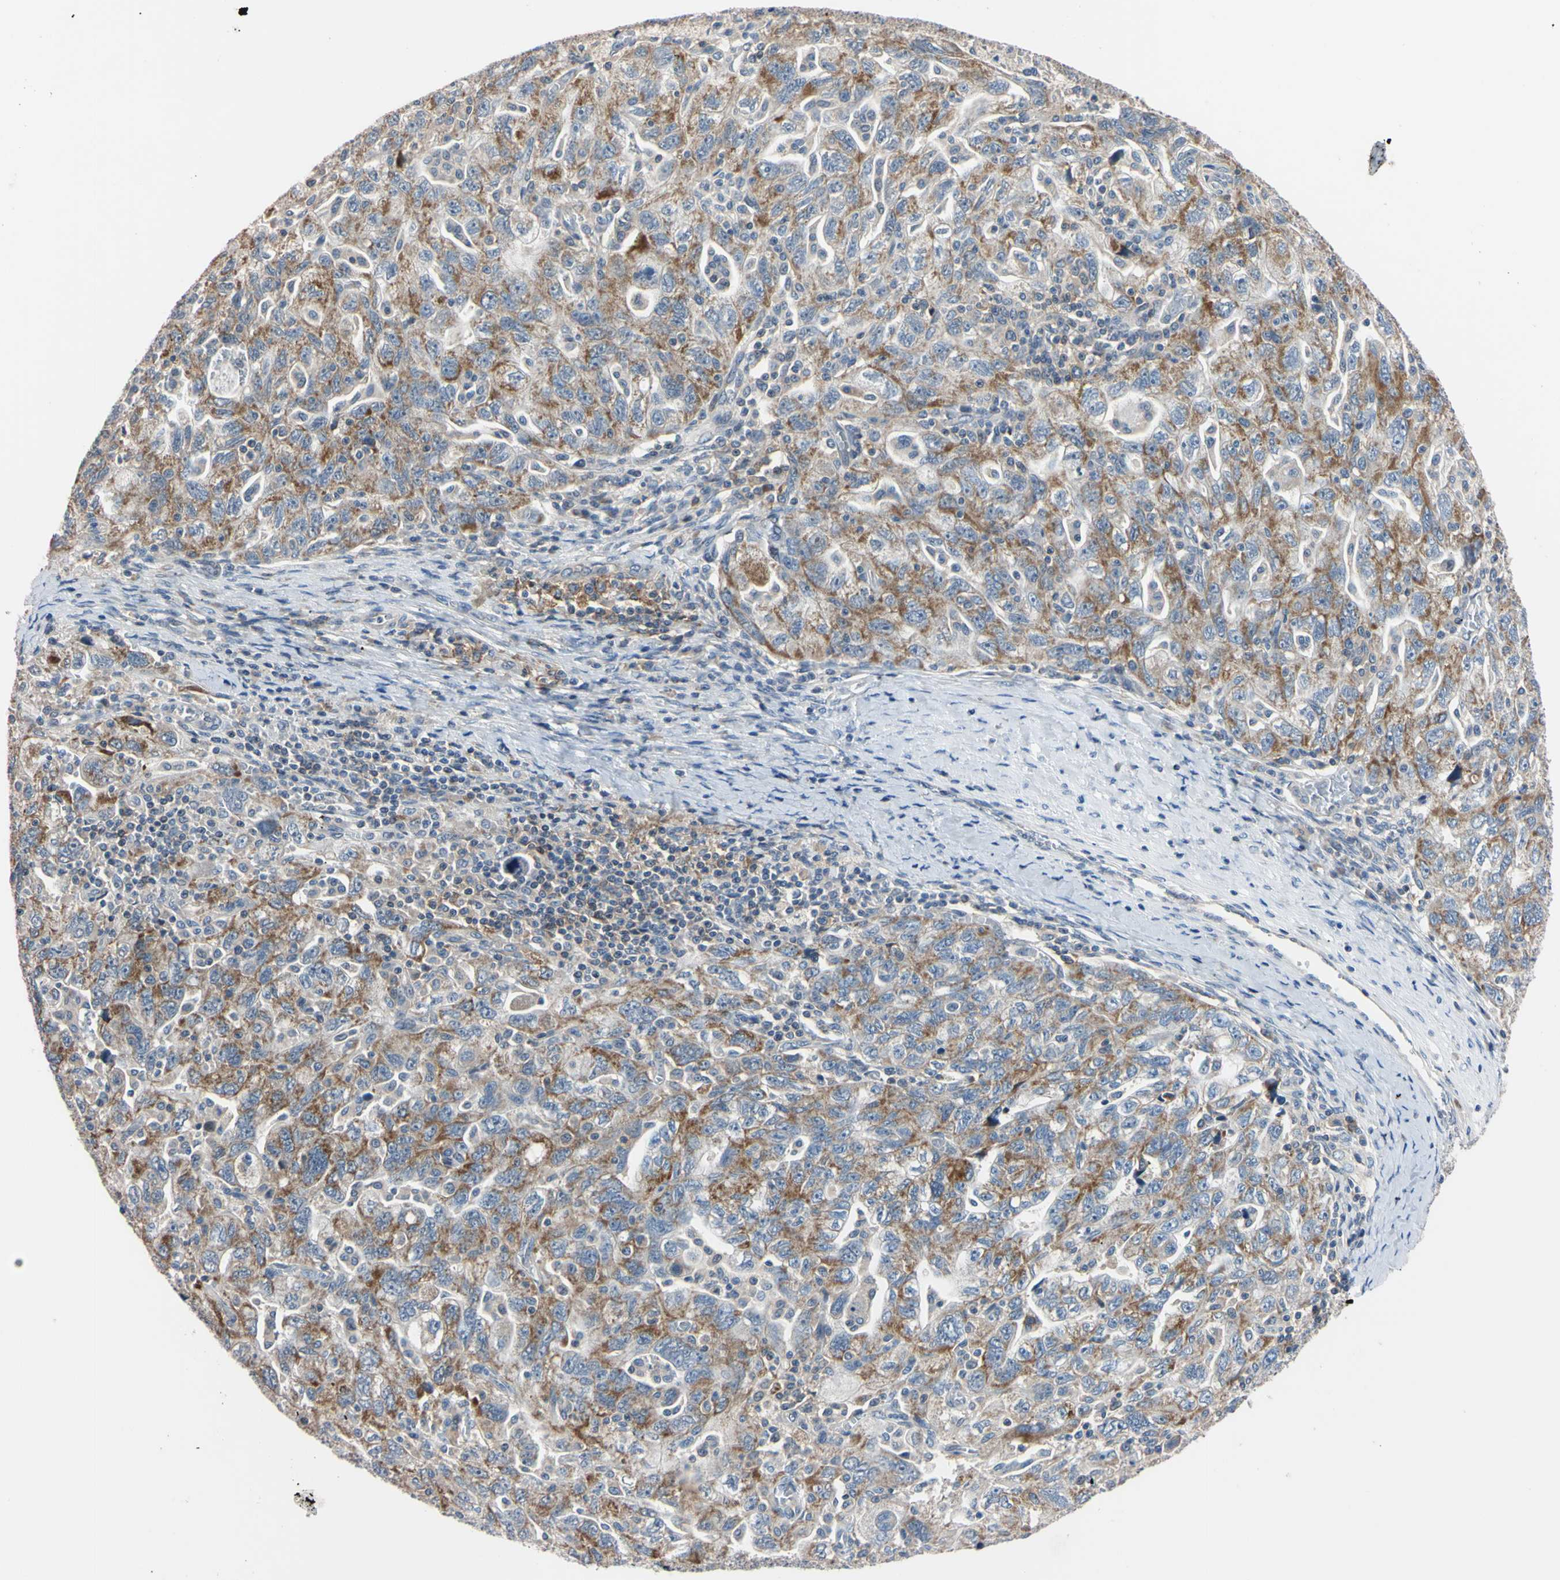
{"staining": {"intensity": "moderate", "quantity": ">75%", "location": "cytoplasmic/membranous"}, "tissue": "ovarian cancer", "cell_type": "Tumor cells", "image_type": "cancer", "snomed": [{"axis": "morphology", "description": "Carcinoma, NOS"}, {"axis": "morphology", "description": "Cystadenocarcinoma, serous, NOS"}, {"axis": "topography", "description": "Ovary"}], "caption": "Carcinoma (ovarian) stained for a protein shows moderate cytoplasmic/membranous positivity in tumor cells.", "gene": "PNKD", "patient": {"sex": "female", "age": 69}}